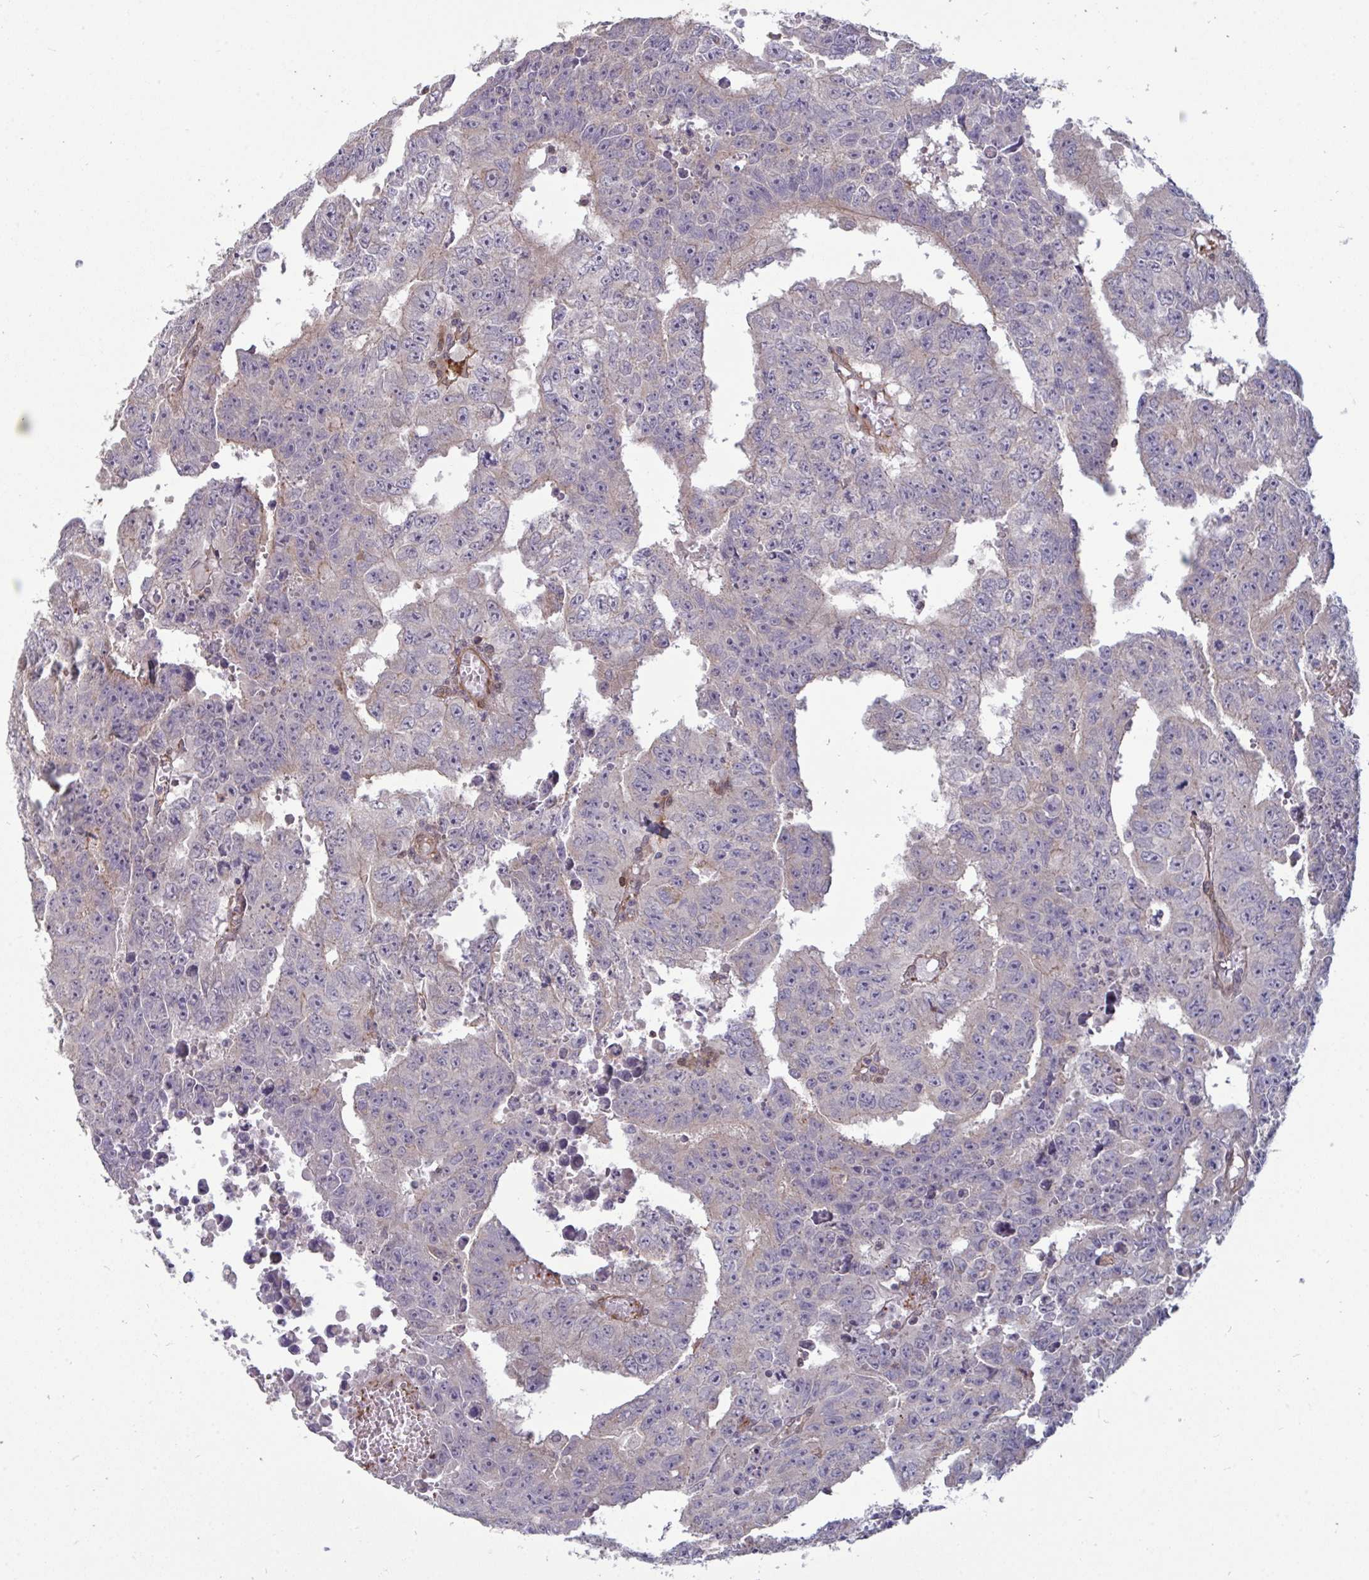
{"staining": {"intensity": "negative", "quantity": "none", "location": "none"}, "tissue": "testis cancer", "cell_type": "Tumor cells", "image_type": "cancer", "snomed": [{"axis": "morphology", "description": "Carcinoma, Embryonal, NOS"}, {"axis": "morphology", "description": "Teratoma, malignant, NOS"}, {"axis": "topography", "description": "Testis"}], "caption": "A micrograph of human testis malignant teratoma is negative for staining in tumor cells.", "gene": "ISCU", "patient": {"sex": "male", "age": 24}}